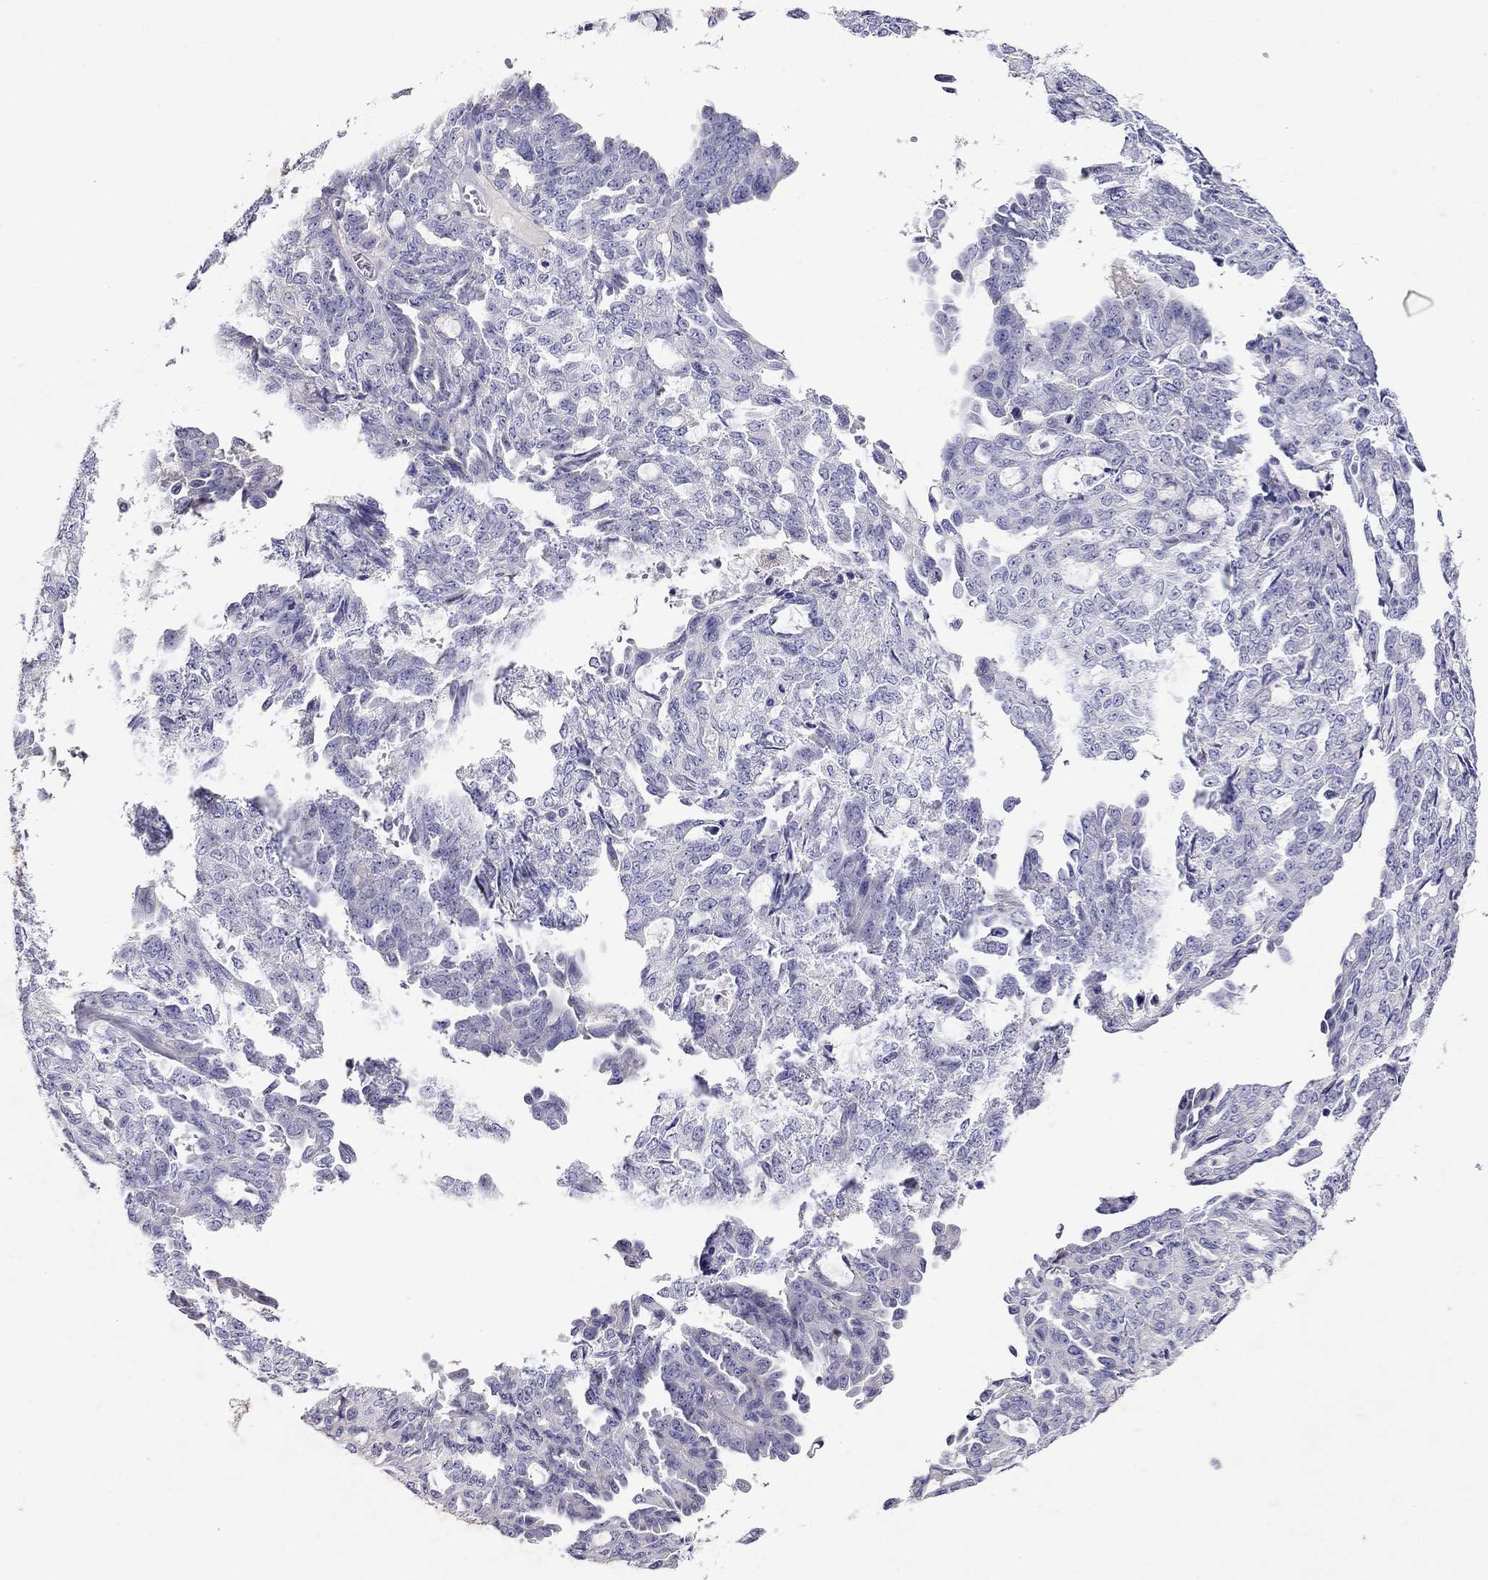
{"staining": {"intensity": "negative", "quantity": "none", "location": "none"}, "tissue": "ovarian cancer", "cell_type": "Tumor cells", "image_type": "cancer", "snomed": [{"axis": "morphology", "description": "Cystadenocarcinoma, serous, NOS"}, {"axis": "topography", "description": "Ovary"}], "caption": "This histopathology image is of ovarian cancer stained with IHC to label a protein in brown with the nuclei are counter-stained blue. There is no expression in tumor cells.", "gene": "GNAT3", "patient": {"sex": "female", "age": 71}}